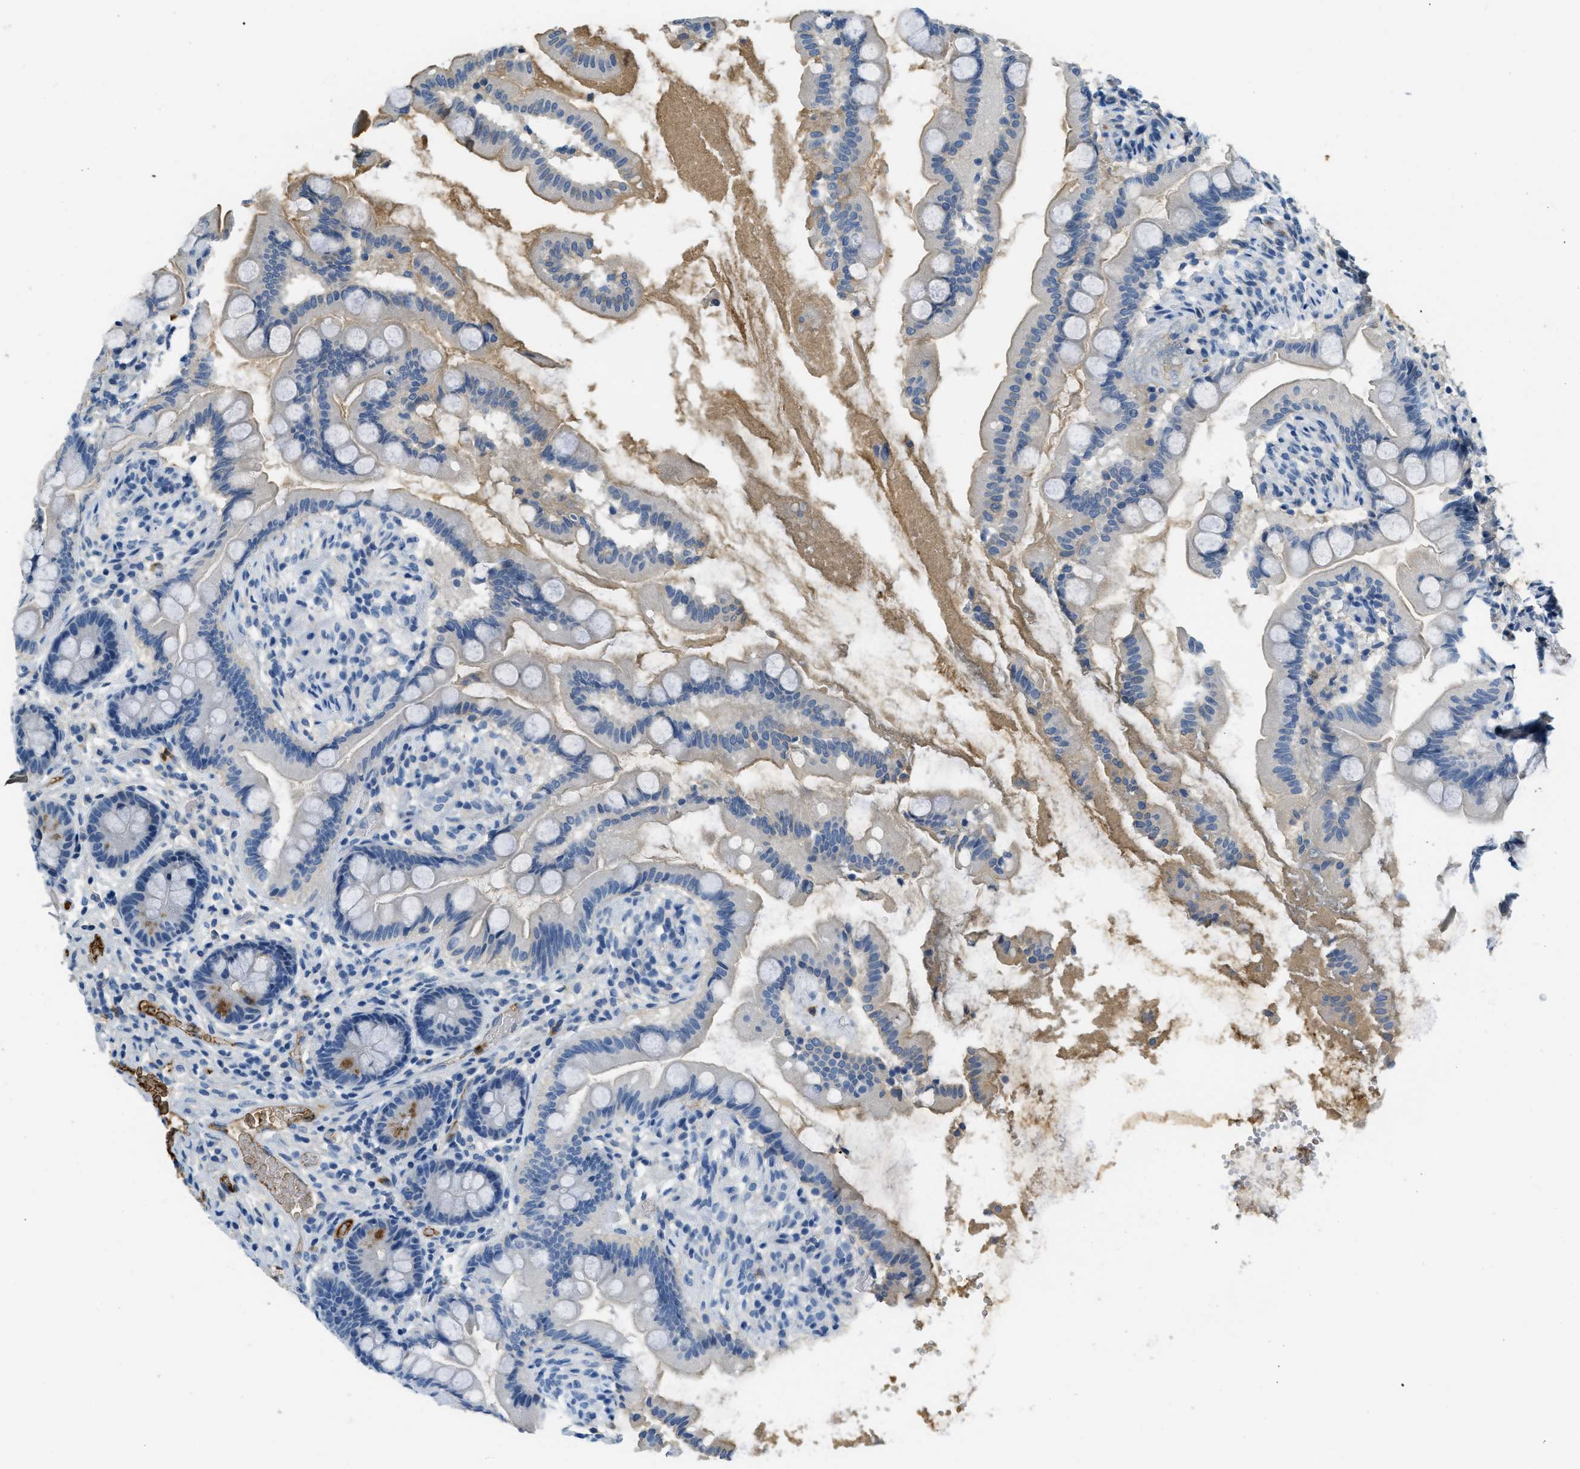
{"staining": {"intensity": "negative", "quantity": "none", "location": "none"}, "tissue": "small intestine", "cell_type": "Glandular cells", "image_type": "normal", "snomed": [{"axis": "morphology", "description": "Normal tissue, NOS"}, {"axis": "topography", "description": "Small intestine"}], "caption": "This is an immunohistochemistry (IHC) histopathology image of benign small intestine. There is no expression in glandular cells.", "gene": "PRTN3", "patient": {"sex": "female", "age": 56}}